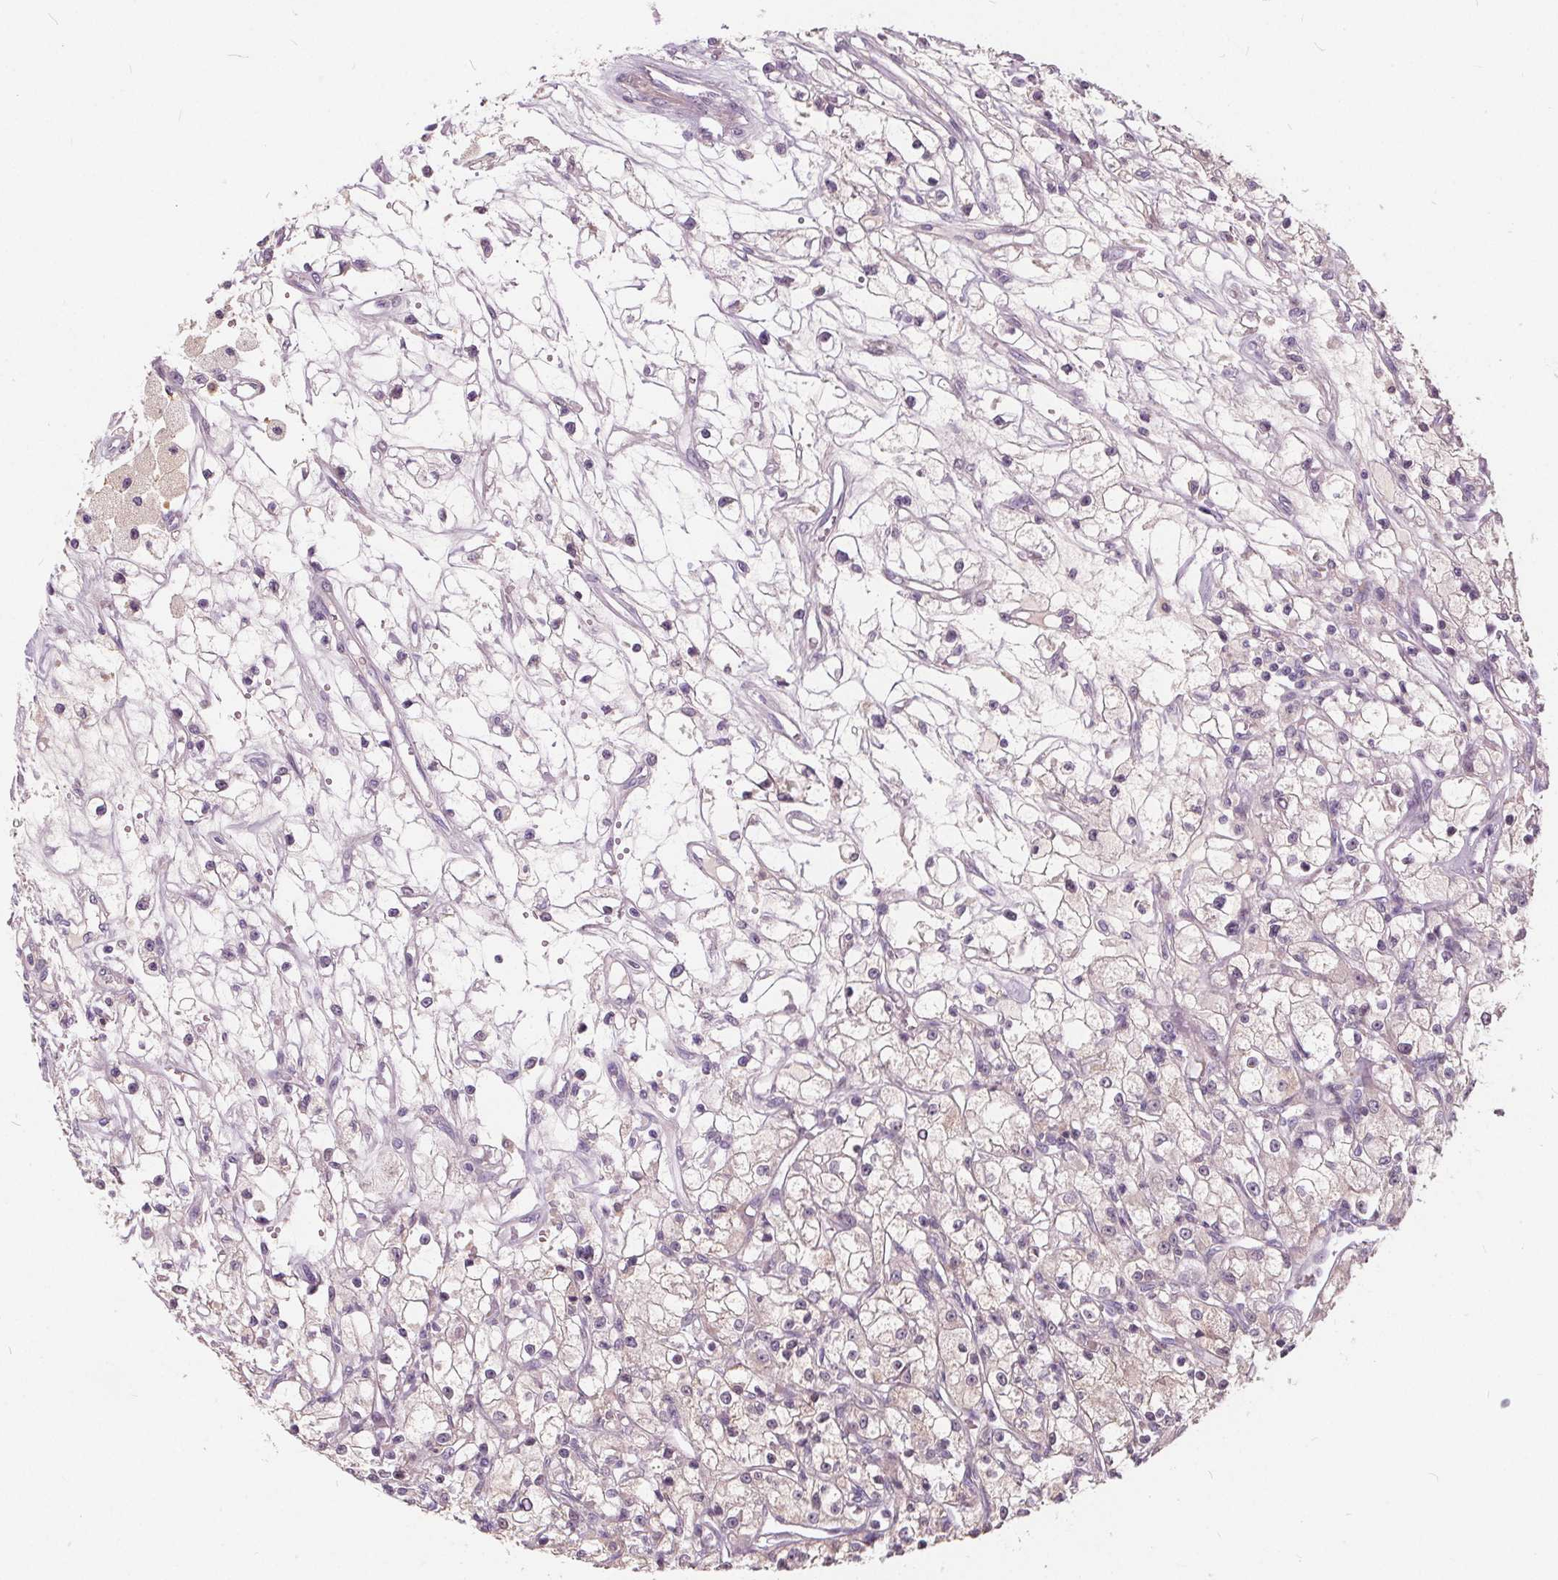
{"staining": {"intensity": "negative", "quantity": "none", "location": "none"}, "tissue": "renal cancer", "cell_type": "Tumor cells", "image_type": "cancer", "snomed": [{"axis": "morphology", "description": "Adenocarcinoma, NOS"}, {"axis": "topography", "description": "Kidney"}], "caption": "This is a histopathology image of IHC staining of renal cancer (adenocarcinoma), which shows no positivity in tumor cells. The staining is performed using DAB (3,3'-diaminobenzidine) brown chromogen with nuclei counter-stained in using hematoxylin.", "gene": "HAAO", "patient": {"sex": "female", "age": 59}}